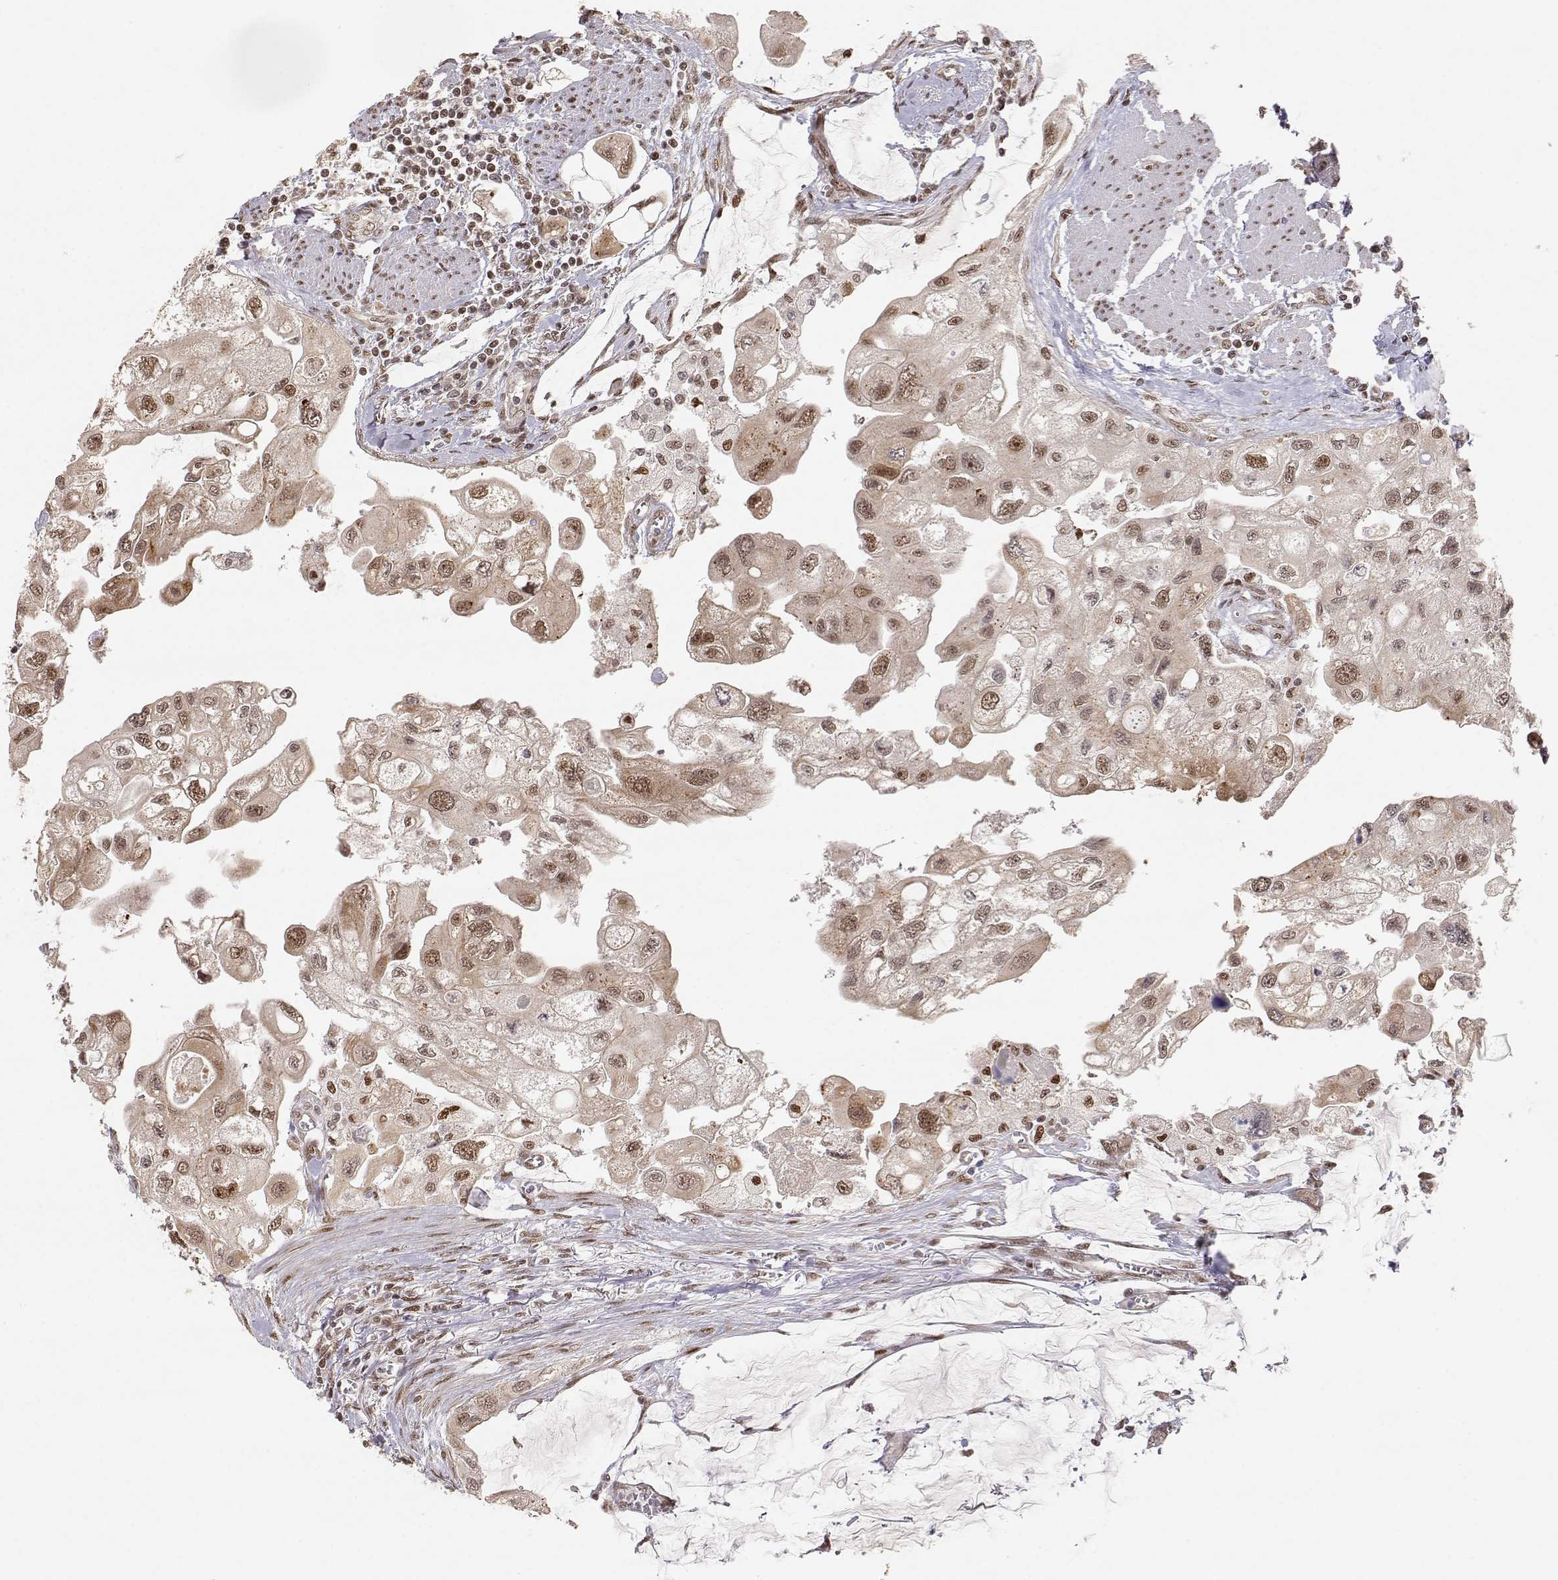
{"staining": {"intensity": "moderate", "quantity": "25%-75%", "location": "nuclear"}, "tissue": "urothelial cancer", "cell_type": "Tumor cells", "image_type": "cancer", "snomed": [{"axis": "morphology", "description": "Urothelial carcinoma, High grade"}, {"axis": "topography", "description": "Urinary bladder"}], "caption": "The immunohistochemical stain labels moderate nuclear expression in tumor cells of urothelial carcinoma (high-grade) tissue.", "gene": "BRCA1", "patient": {"sex": "male", "age": 59}}